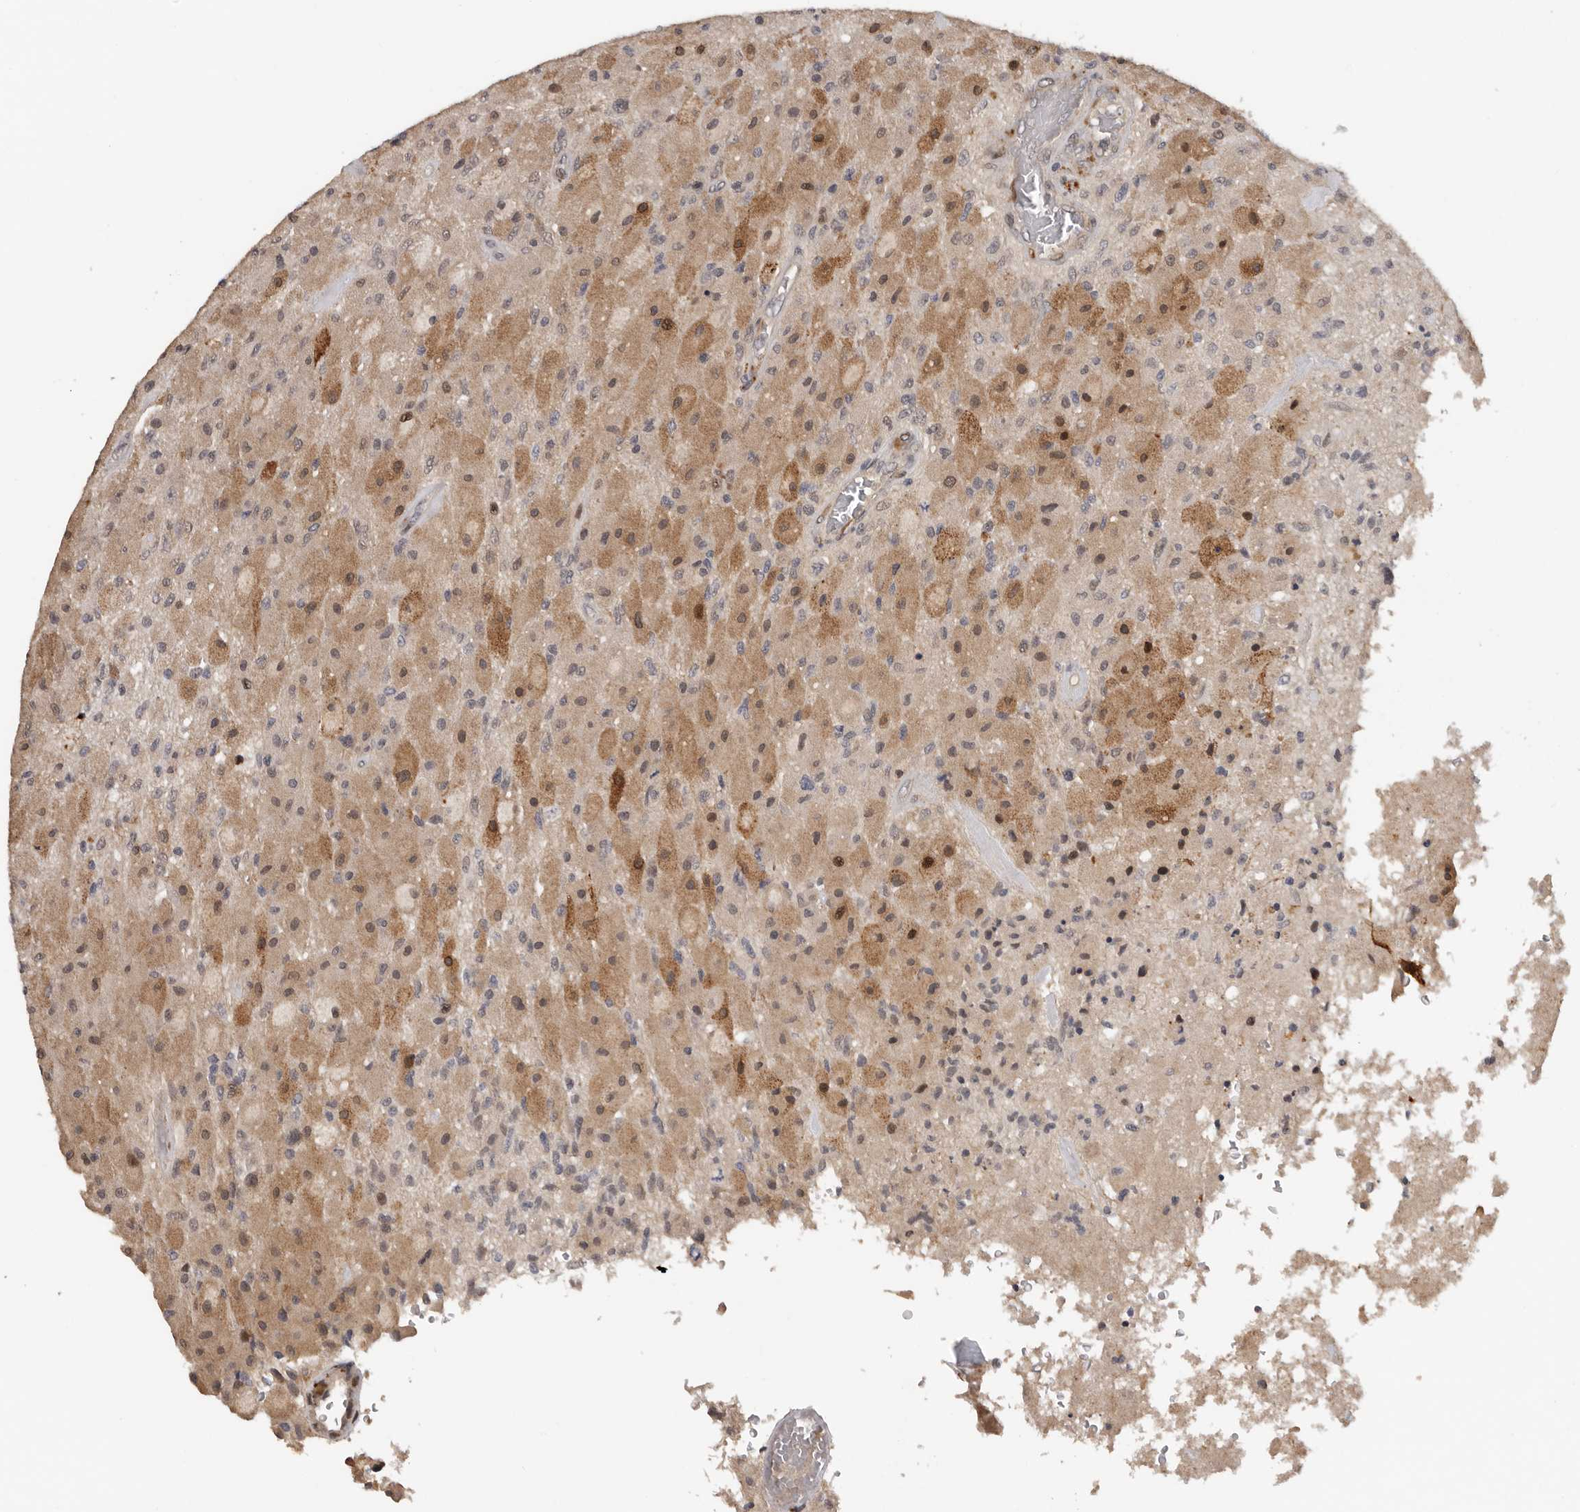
{"staining": {"intensity": "moderate", "quantity": "<25%", "location": "cytoplasmic/membranous,nuclear"}, "tissue": "glioma", "cell_type": "Tumor cells", "image_type": "cancer", "snomed": [{"axis": "morphology", "description": "Normal tissue, NOS"}, {"axis": "morphology", "description": "Glioma, malignant, High grade"}, {"axis": "topography", "description": "Cerebral cortex"}], "caption": "Malignant glioma (high-grade) tissue reveals moderate cytoplasmic/membranous and nuclear positivity in about <25% of tumor cells", "gene": "HENMT1", "patient": {"sex": "male", "age": 77}}